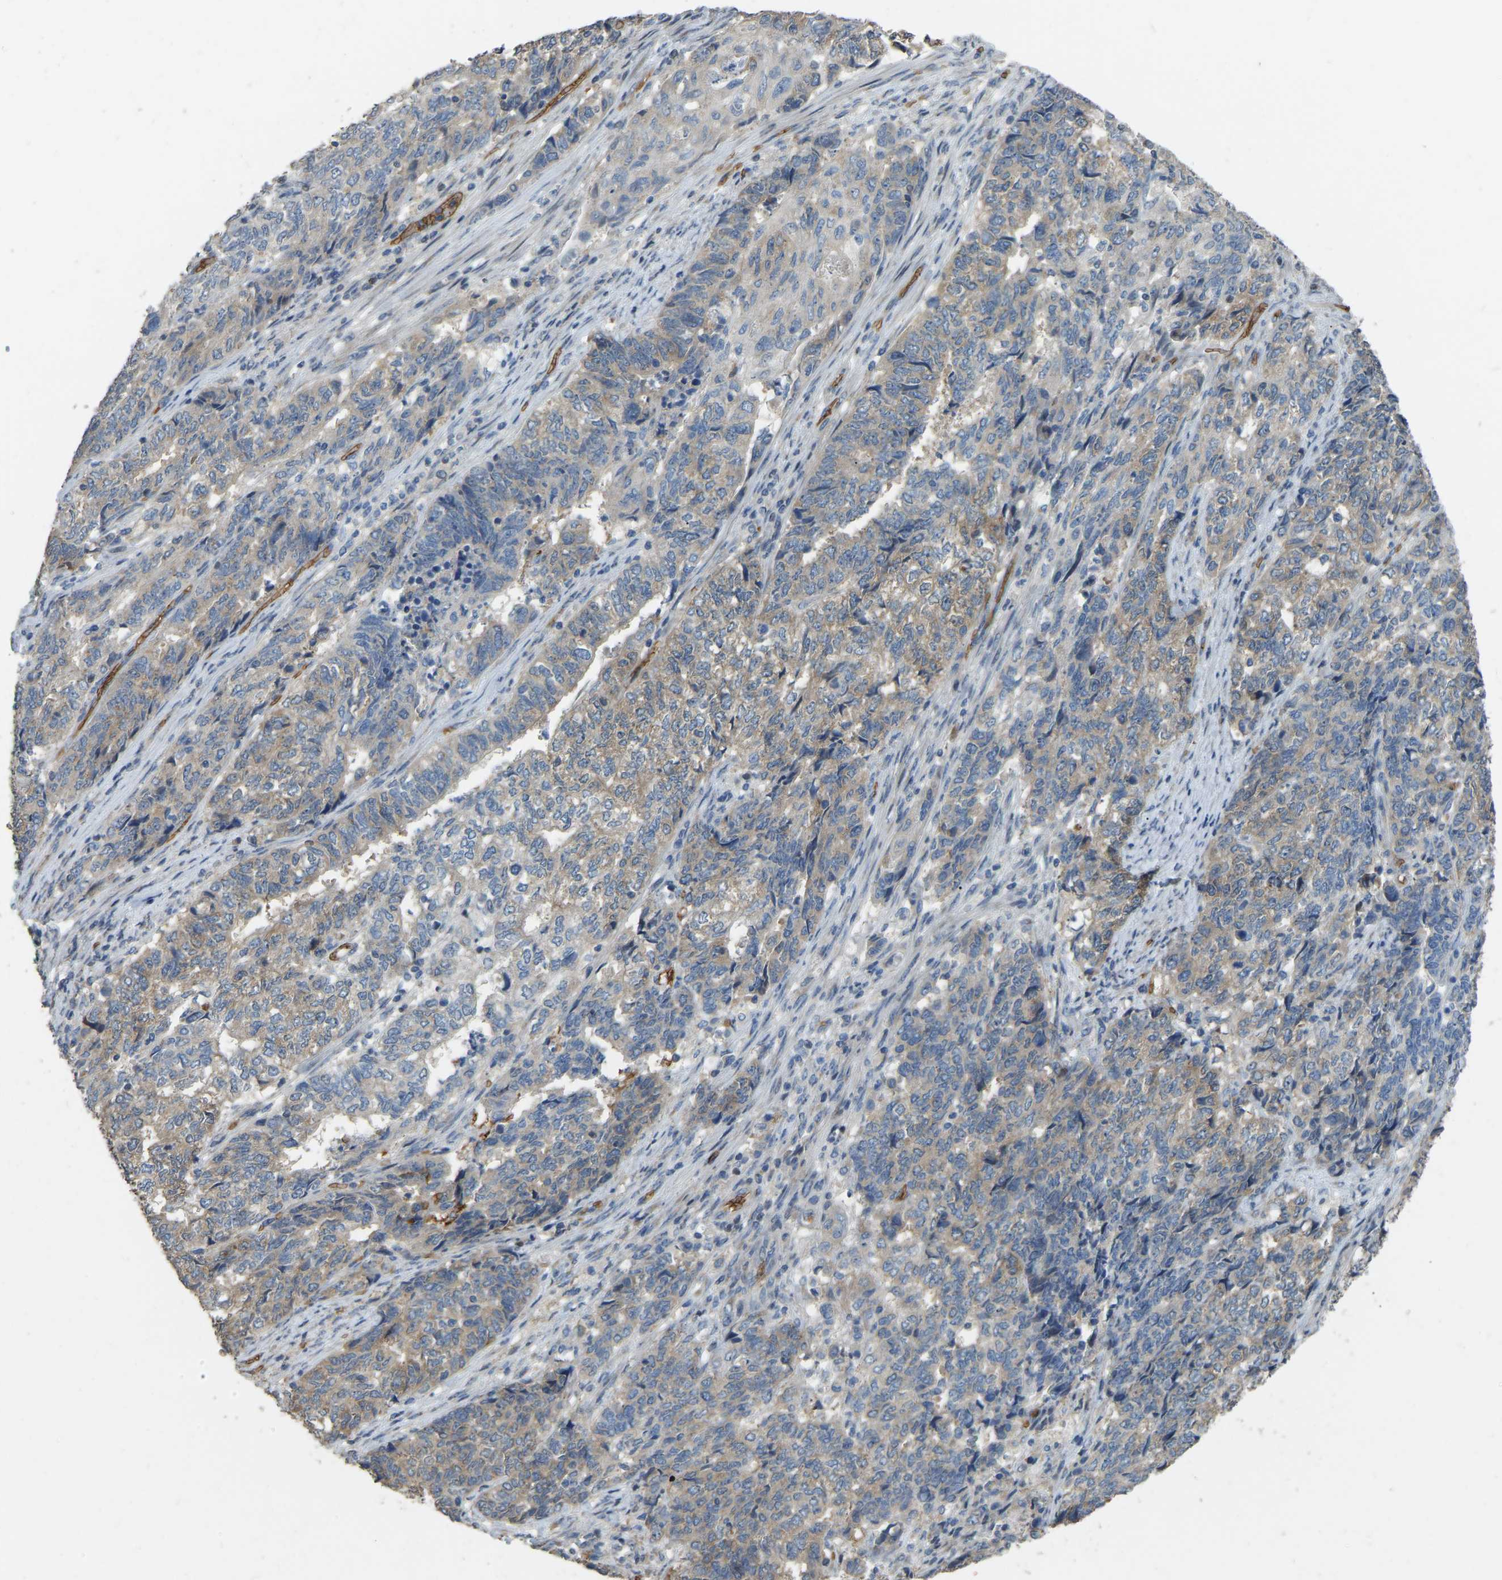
{"staining": {"intensity": "weak", "quantity": "25%-75%", "location": "cytoplasmic/membranous"}, "tissue": "endometrial cancer", "cell_type": "Tumor cells", "image_type": "cancer", "snomed": [{"axis": "morphology", "description": "Adenocarcinoma, NOS"}, {"axis": "topography", "description": "Endometrium"}], "caption": "Immunohistochemistry photomicrograph of neoplastic tissue: endometrial cancer (adenocarcinoma) stained using IHC reveals low levels of weak protein expression localized specifically in the cytoplasmic/membranous of tumor cells, appearing as a cytoplasmic/membranous brown color.", "gene": "CFAP298", "patient": {"sex": "female", "age": 80}}